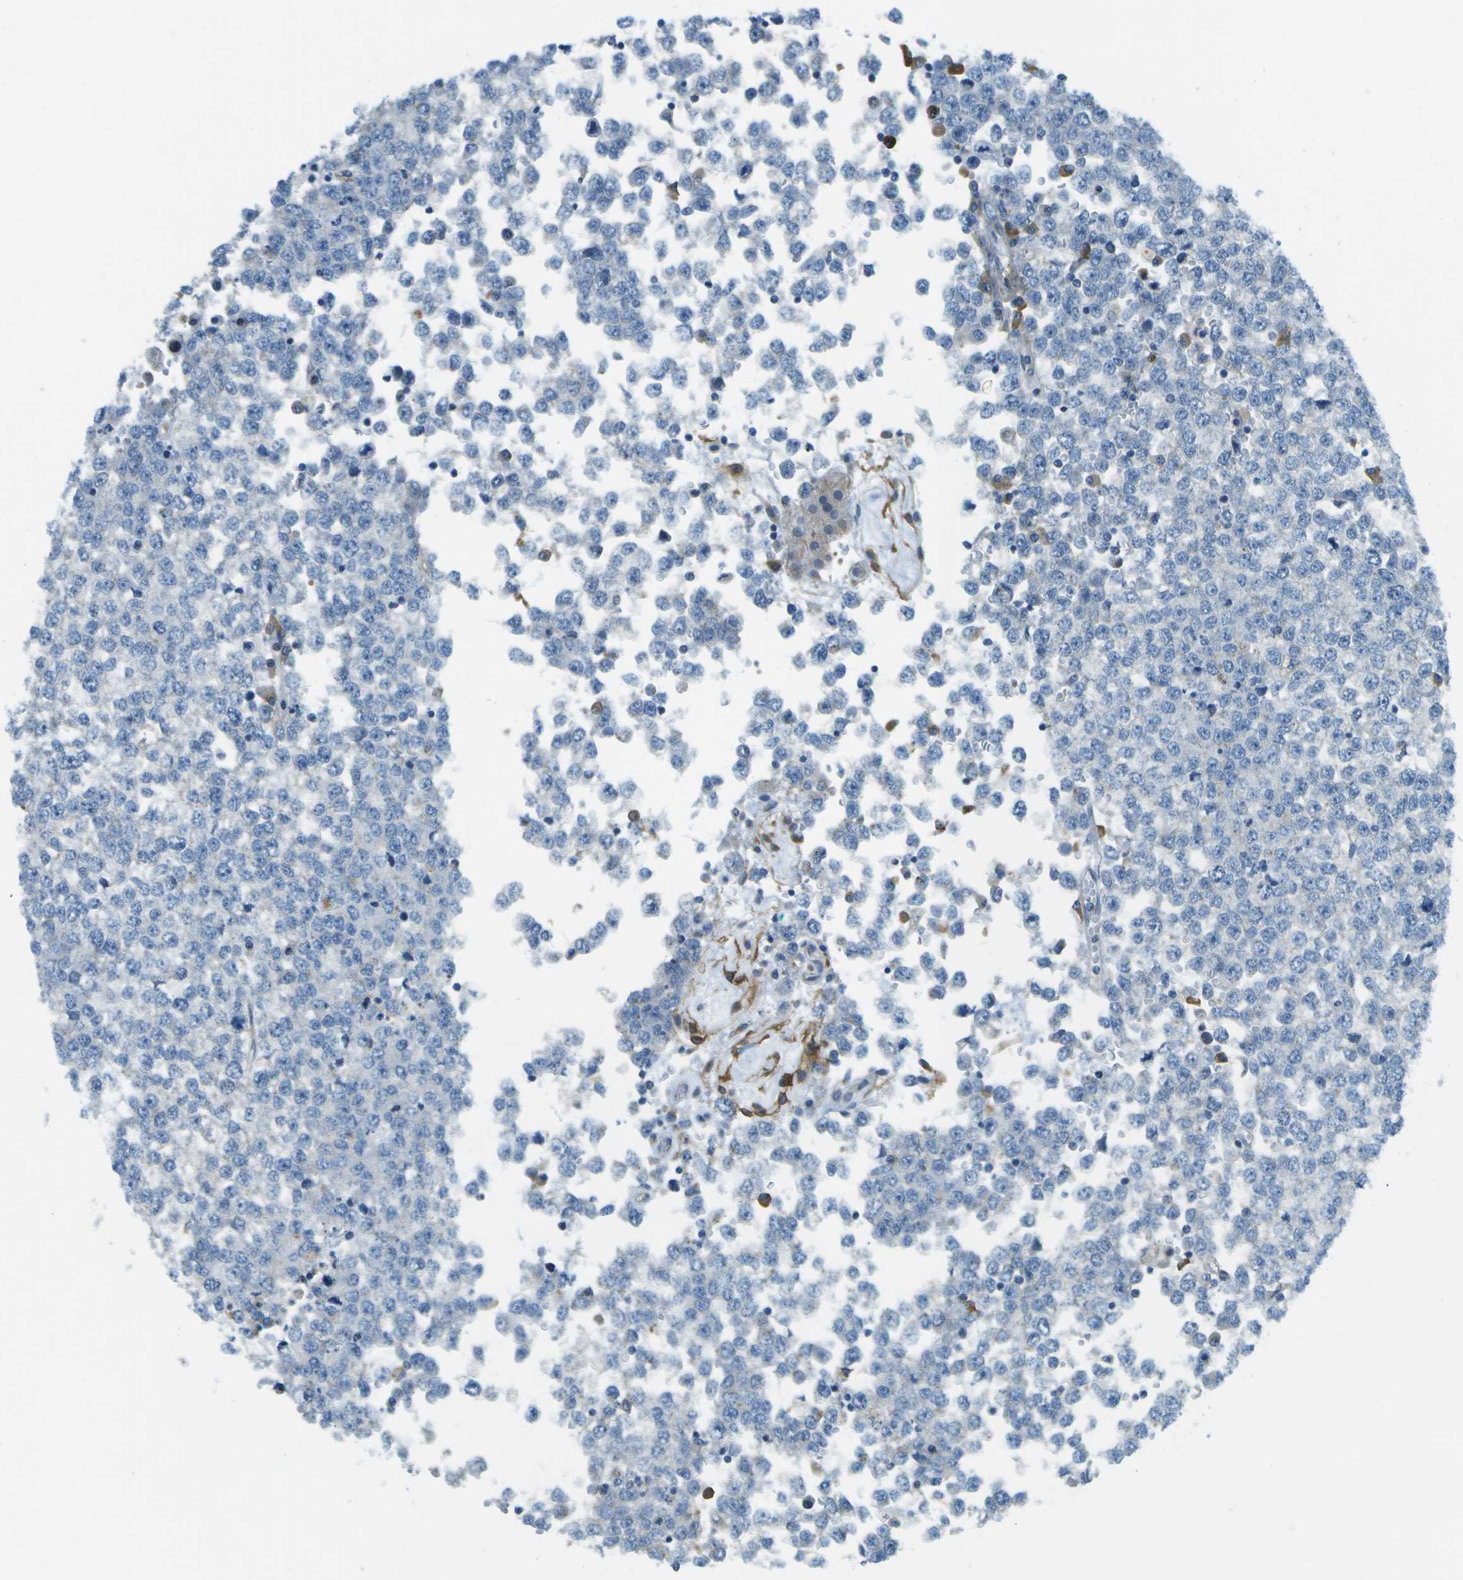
{"staining": {"intensity": "negative", "quantity": "none", "location": "none"}, "tissue": "testis cancer", "cell_type": "Tumor cells", "image_type": "cancer", "snomed": [{"axis": "morphology", "description": "Seminoma, NOS"}, {"axis": "topography", "description": "Testis"}], "caption": "Immunohistochemistry image of human testis cancer (seminoma) stained for a protein (brown), which reveals no positivity in tumor cells.", "gene": "MYH11", "patient": {"sex": "male", "age": 65}}